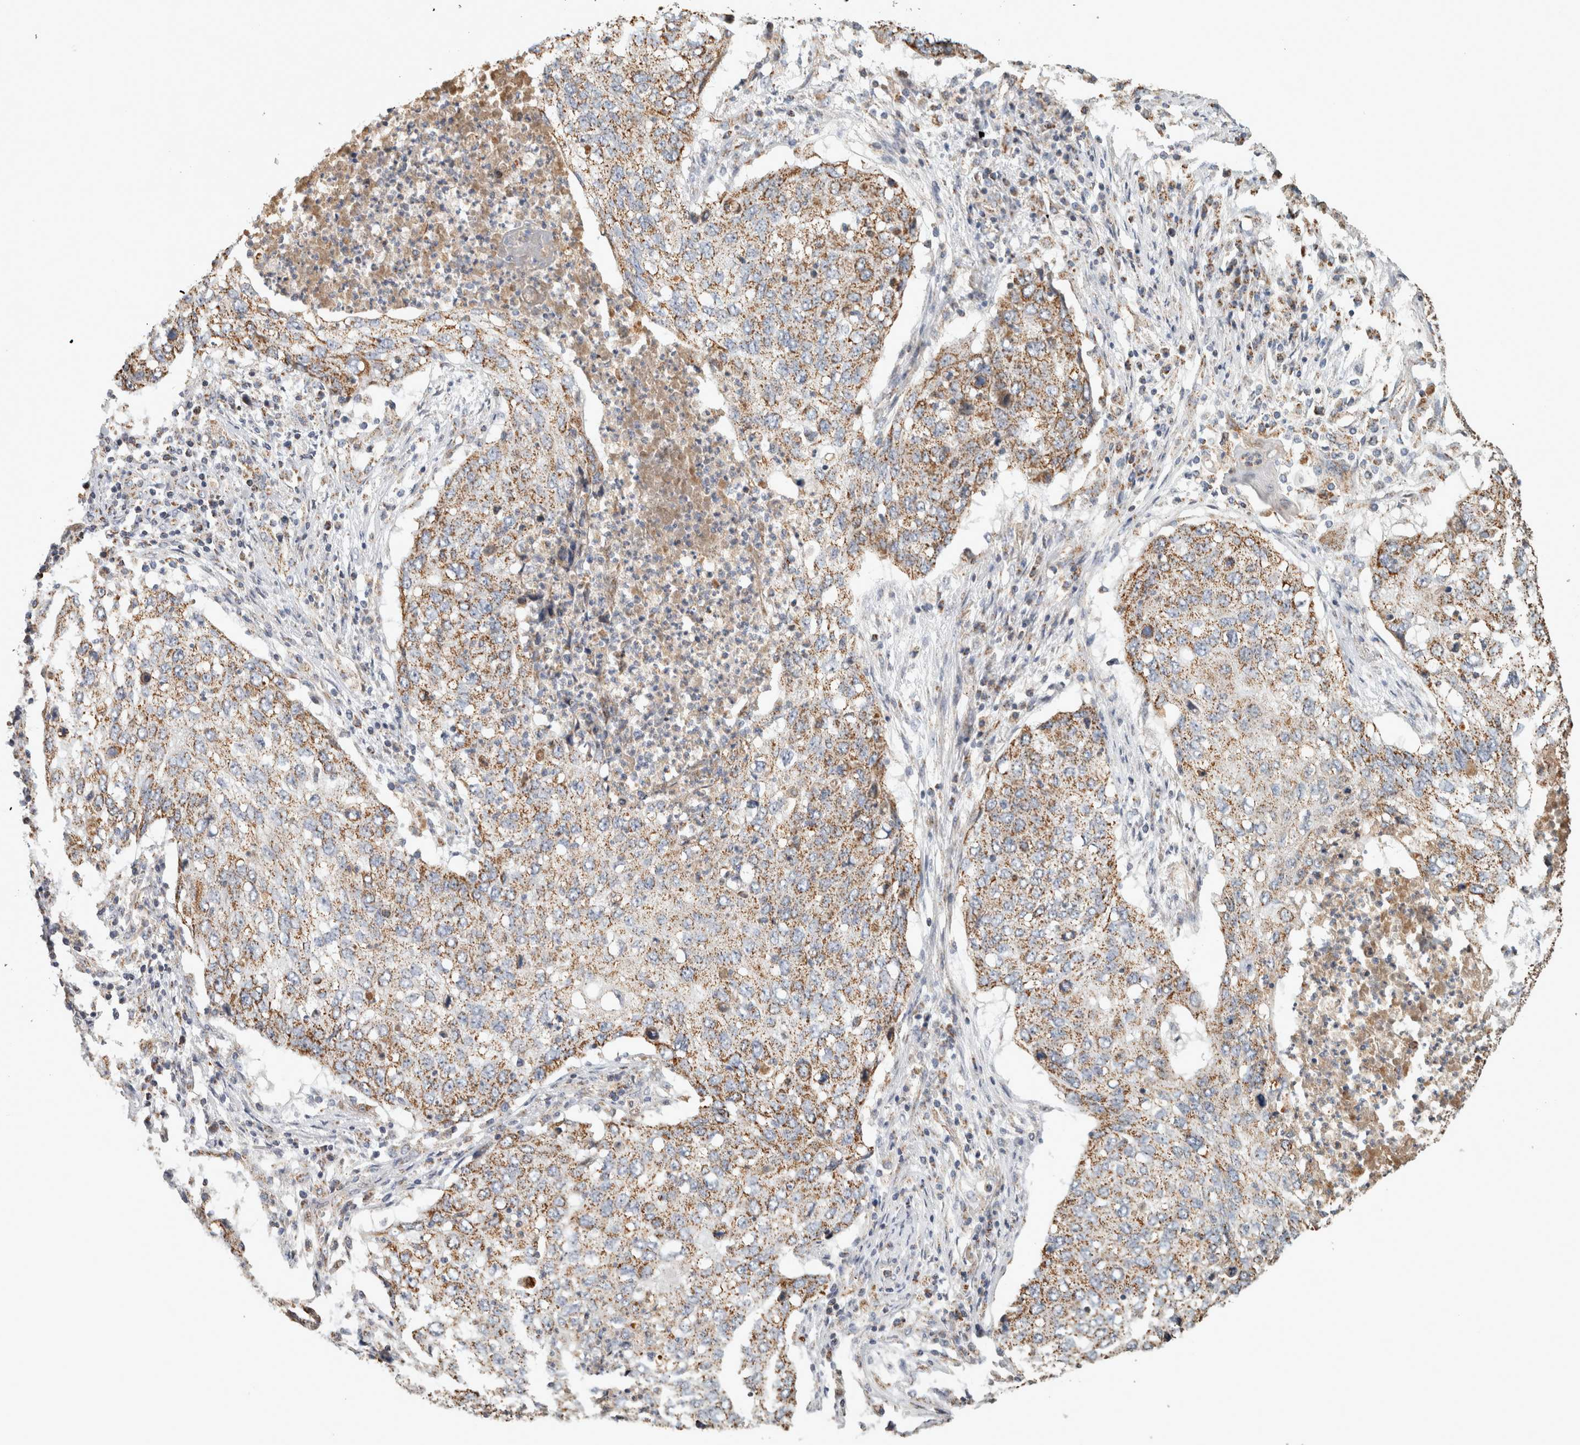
{"staining": {"intensity": "moderate", "quantity": ">75%", "location": "cytoplasmic/membranous"}, "tissue": "lung cancer", "cell_type": "Tumor cells", "image_type": "cancer", "snomed": [{"axis": "morphology", "description": "Squamous cell carcinoma, NOS"}, {"axis": "topography", "description": "Lung"}], "caption": "Lung cancer was stained to show a protein in brown. There is medium levels of moderate cytoplasmic/membranous staining in approximately >75% of tumor cells.", "gene": "ST8SIA1", "patient": {"sex": "female", "age": 63}}